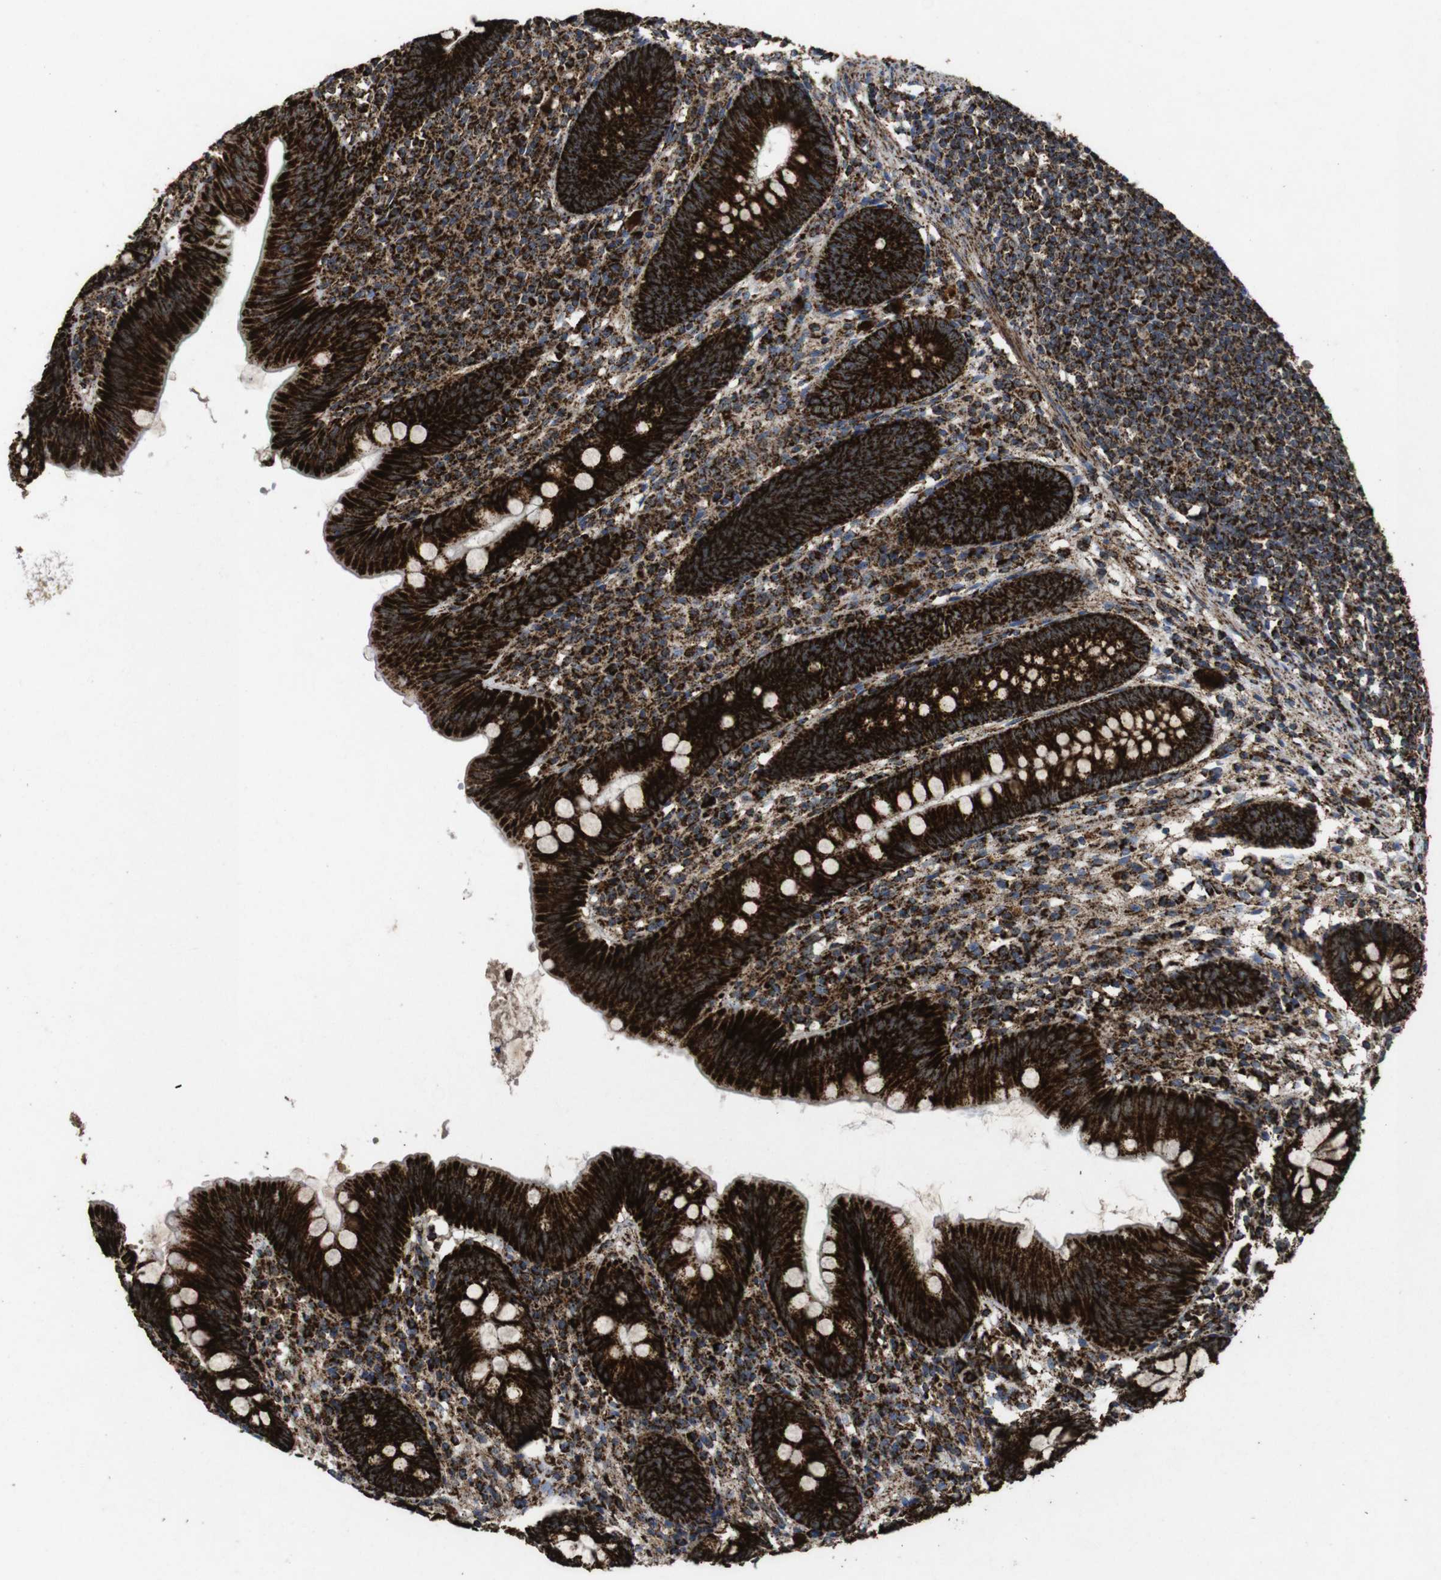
{"staining": {"intensity": "strong", "quantity": ">75%", "location": "cytoplasmic/membranous"}, "tissue": "appendix", "cell_type": "Glandular cells", "image_type": "normal", "snomed": [{"axis": "morphology", "description": "Normal tissue, NOS"}, {"axis": "topography", "description": "Appendix"}], "caption": "Protein staining of benign appendix reveals strong cytoplasmic/membranous staining in about >75% of glandular cells.", "gene": "ATP5F1A", "patient": {"sex": "male", "age": 56}}